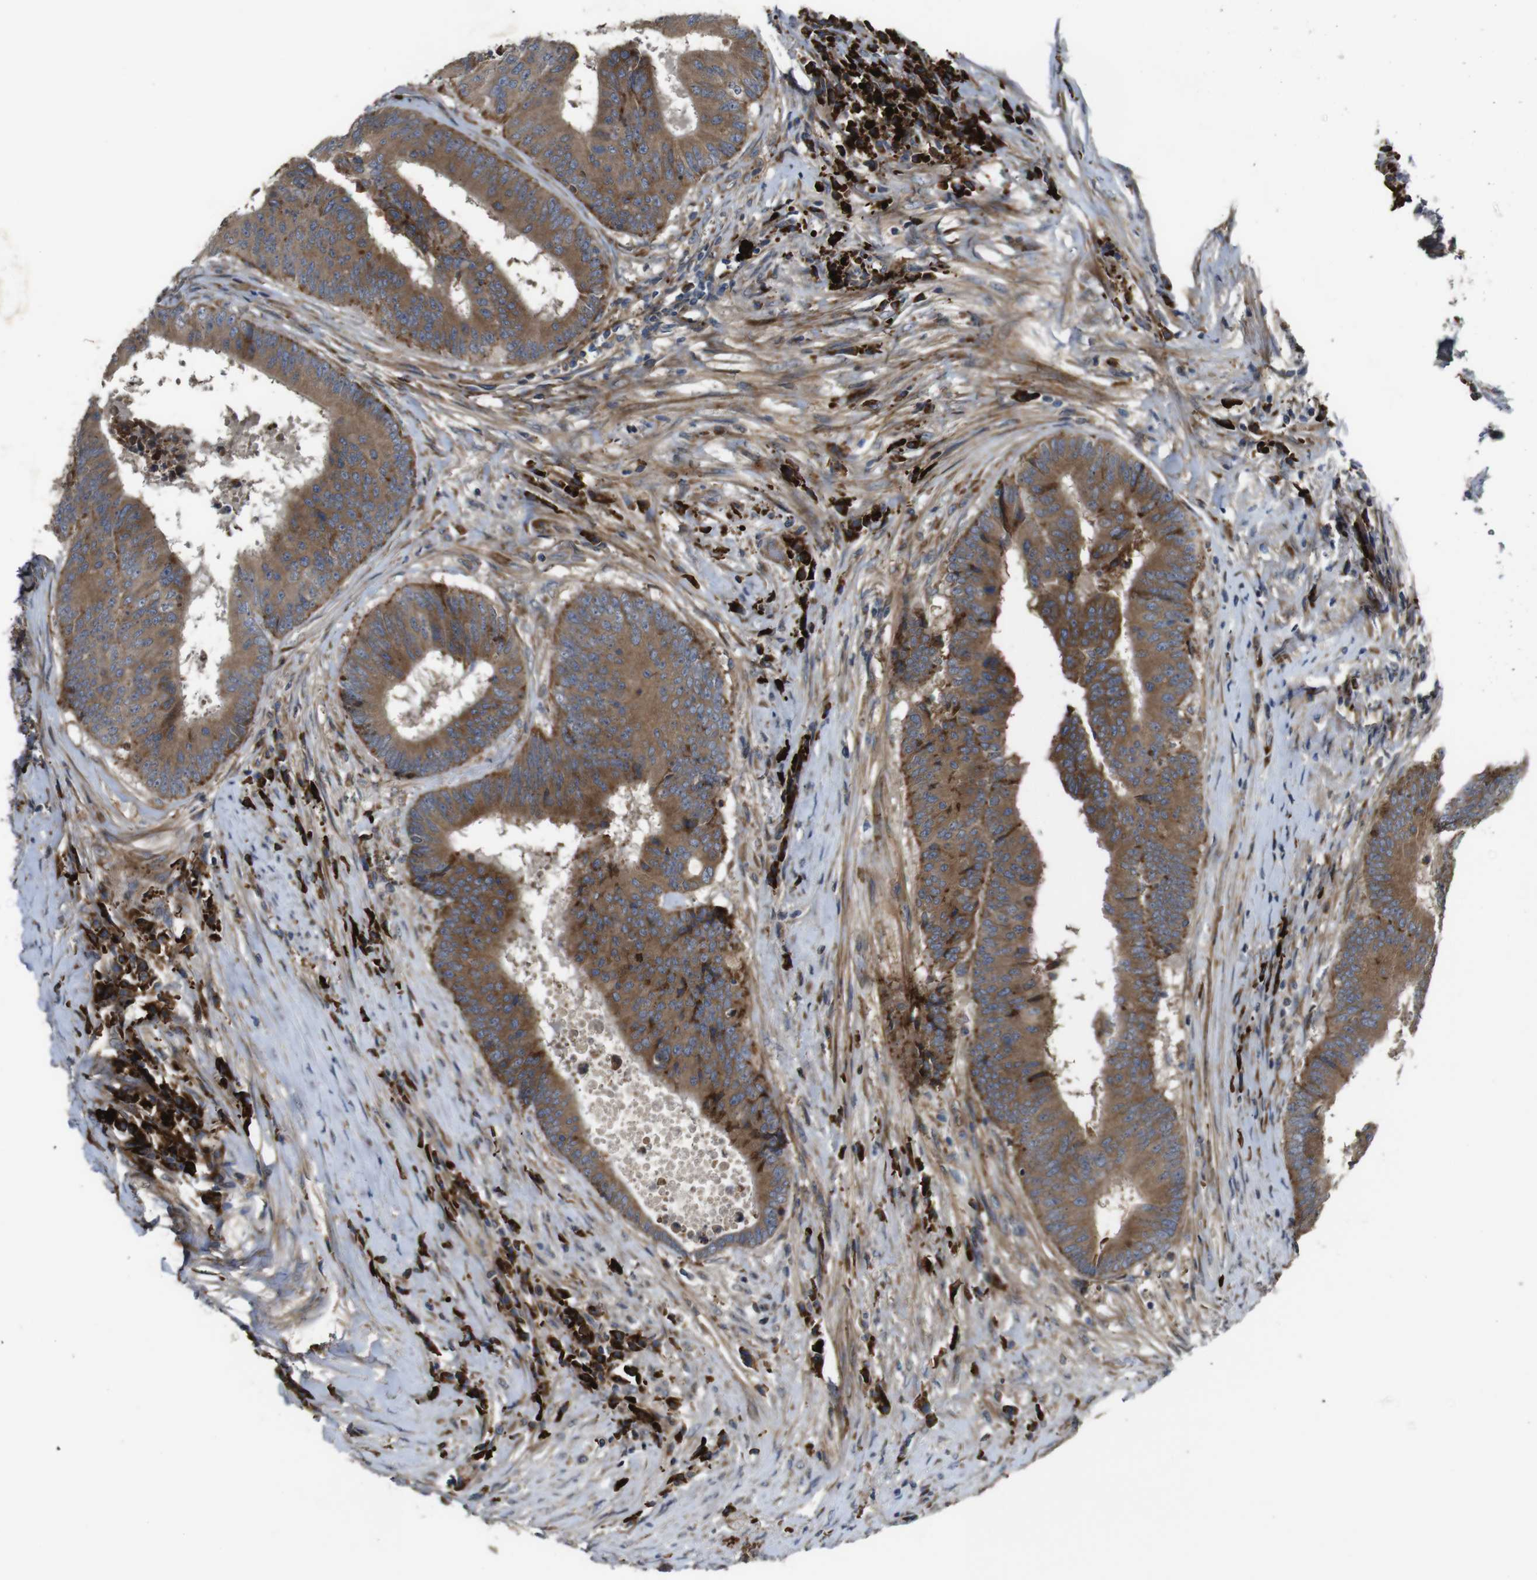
{"staining": {"intensity": "moderate", "quantity": ">75%", "location": "cytoplasmic/membranous"}, "tissue": "colorectal cancer", "cell_type": "Tumor cells", "image_type": "cancer", "snomed": [{"axis": "morphology", "description": "Adenocarcinoma, NOS"}, {"axis": "topography", "description": "Rectum"}], "caption": "A medium amount of moderate cytoplasmic/membranous expression is identified in about >75% of tumor cells in colorectal cancer (adenocarcinoma) tissue.", "gene": "UBE2G2", "patient": {"sex": "male", "age": 72}}